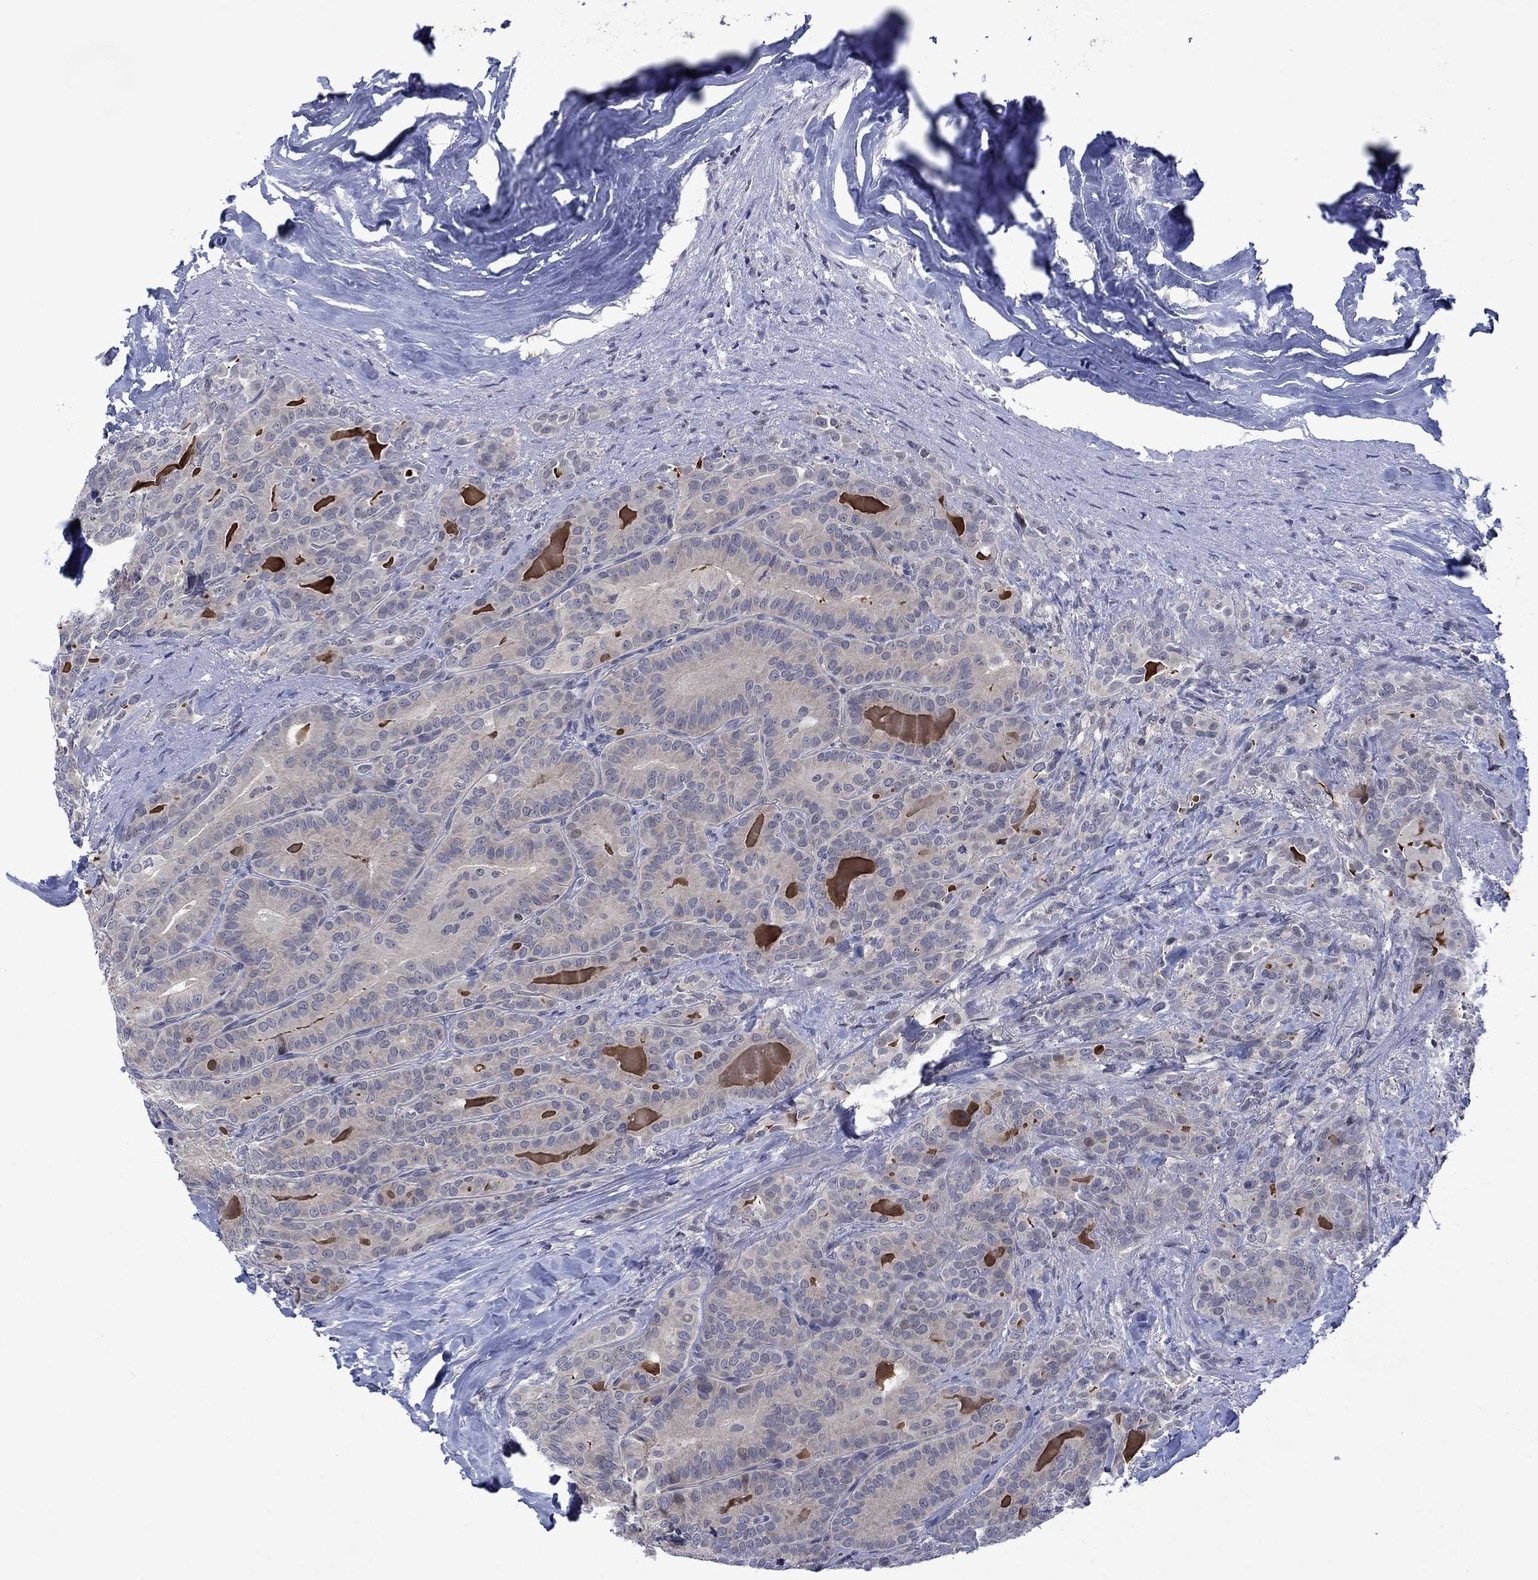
{"staining": {"intensity": "negative", "quantity": "none", "location": "none"}, "tissue": "thyroid cancer", "cell_type": "Tumor cells", "image_type": "cancer", "snomed": [{"axis": "morphology", "description": "Papillary adenocarcinoma, NOS"}, {"axis": "topography", "description": "Thyroid gland"}], "caption": "Tumor cells show no significant protein staining in thyroid cancer (papillary adenocarcinoma).", "gene": "AGL", "patient": {"sex": "male", "age": 61}}